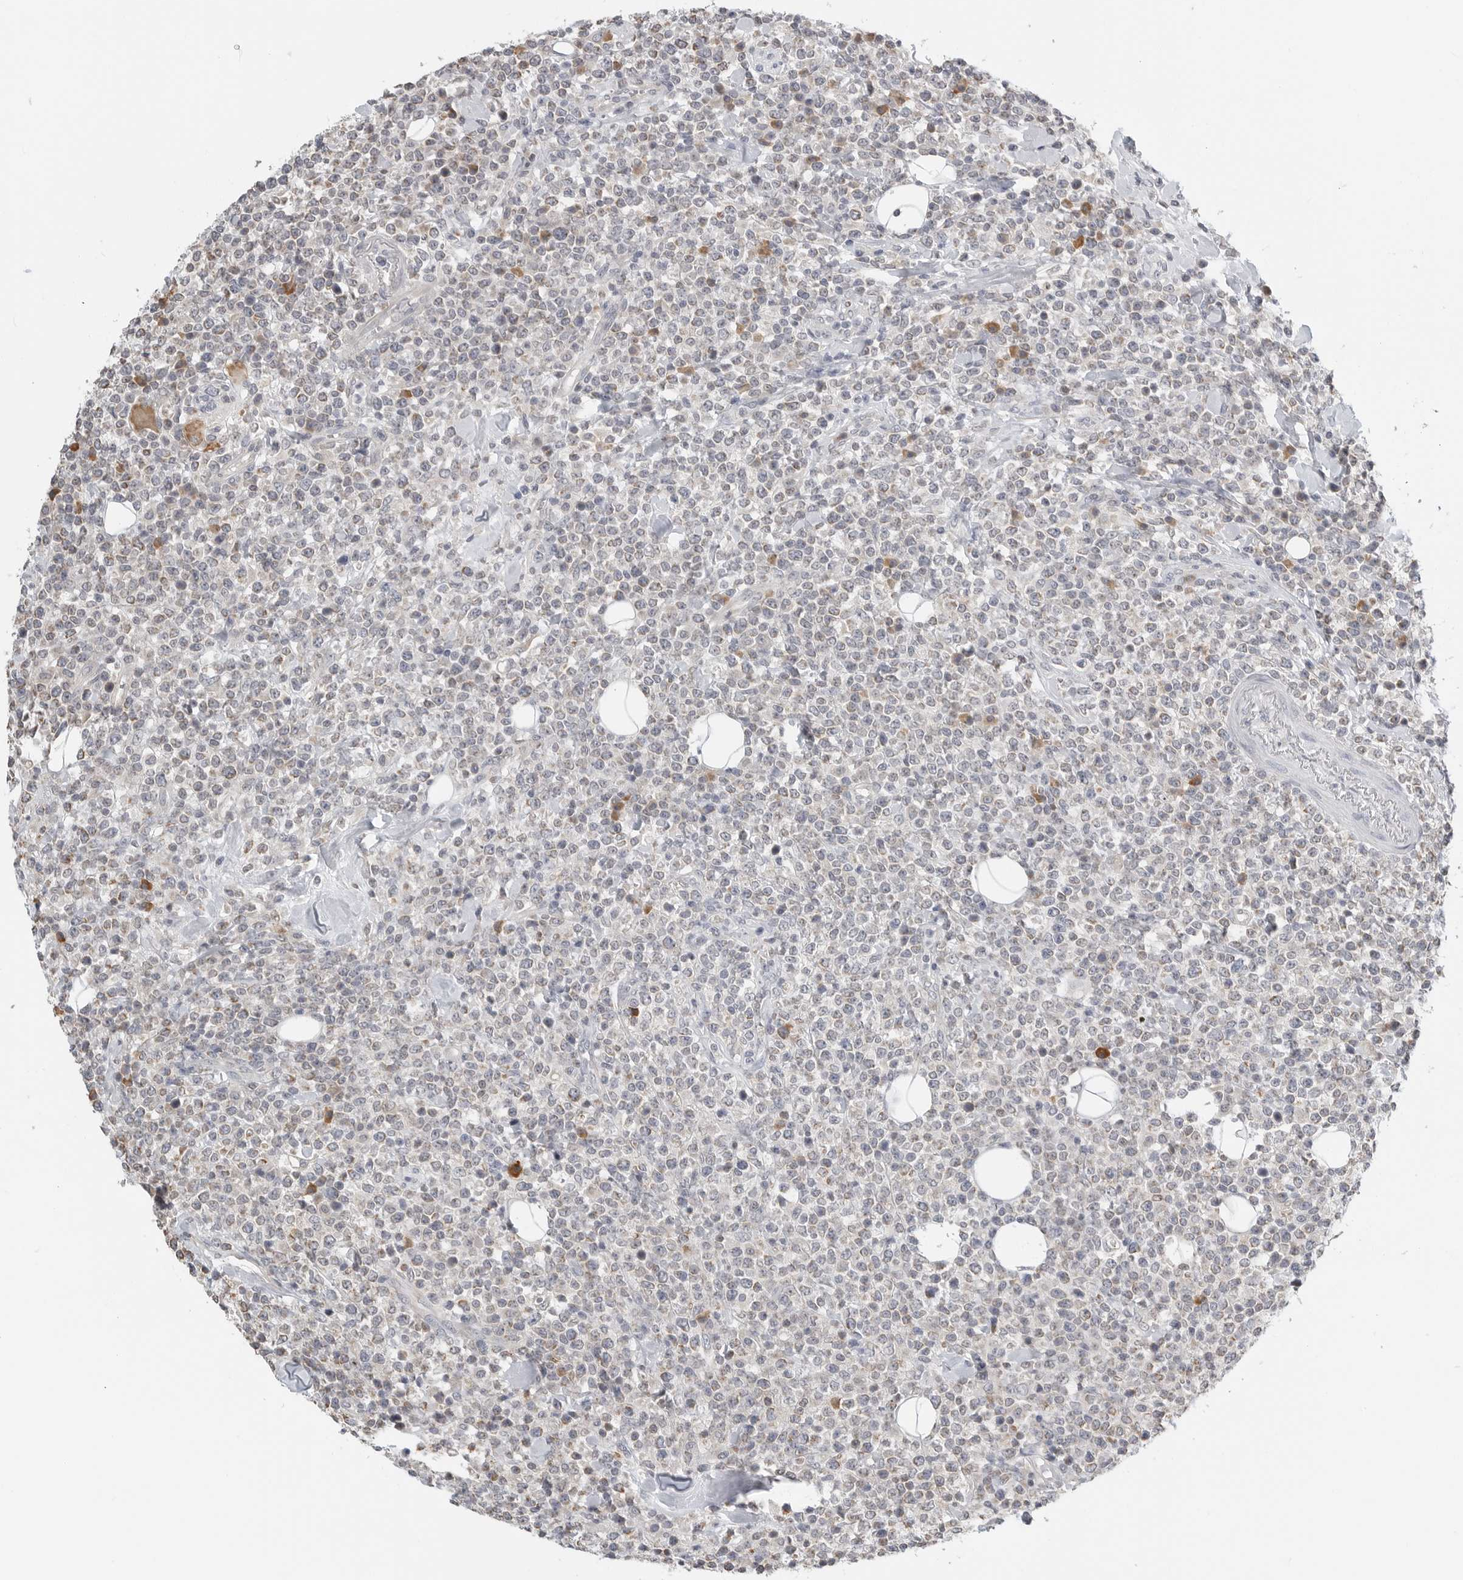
{"staining": {"intensity": "weak", "quantity": "<25%", "location": "cytoplasmic/membranous"}, "tissue": "lymphoma", "cell_type": "Tumor cells", "image_type": "cancer", "snomed": [{"axis": "morphology", "description": "Malignant lymphoma, non-Hodgkin's type, High grade"}, {"axis": "topography", "description": "Colon"}], "caption": "This is a micrograph of IHC staining of lymphoma, which shows no staining in tumor cells. The staining is performed using DAB brown chromogen with nuclei counter-stained in using hematoxylin.", "gene": "IL12RB2", "patient": {"sex": "female", "age": 53}}